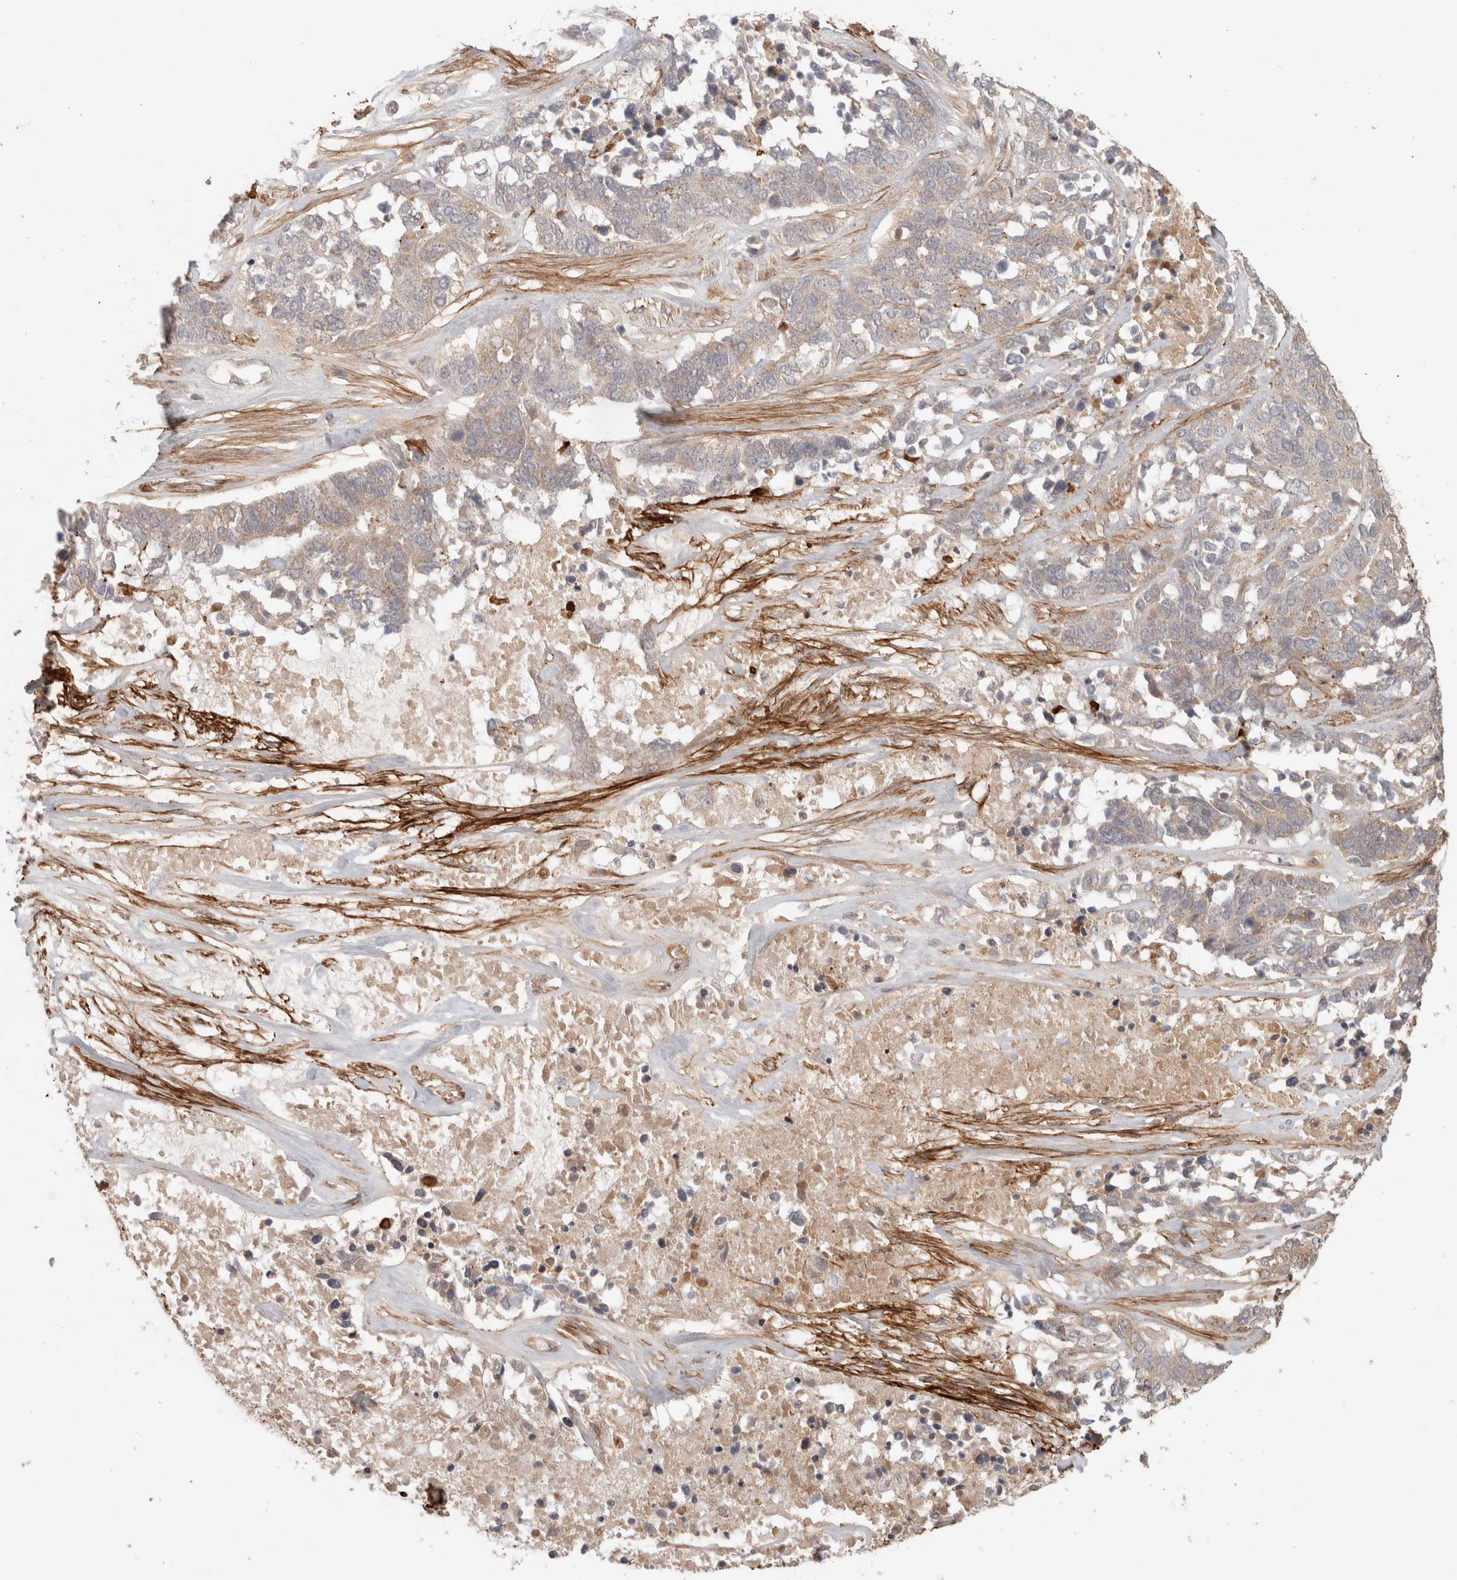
{"staining": {"intensity": "negative", "quantity": "none", "location": "none"}, "tissue": "ovarian cancer", "cell_type": "Tumor cells", "image_type": "cancer", "snomed": [{"axis": "morphology", "description": "Cystadenocarcinoma, serous, NOS"}, {"axis": "topography", "description": "Ovary"}], "caption": "Immunohistochemistry photomicrograph of ovarian serous cystadenocarcinoma stained for a protein (brown), which displays no expression in tumor cells.", "gene": "HSPG2", "patient": {"sex": "female", "age": 44}}